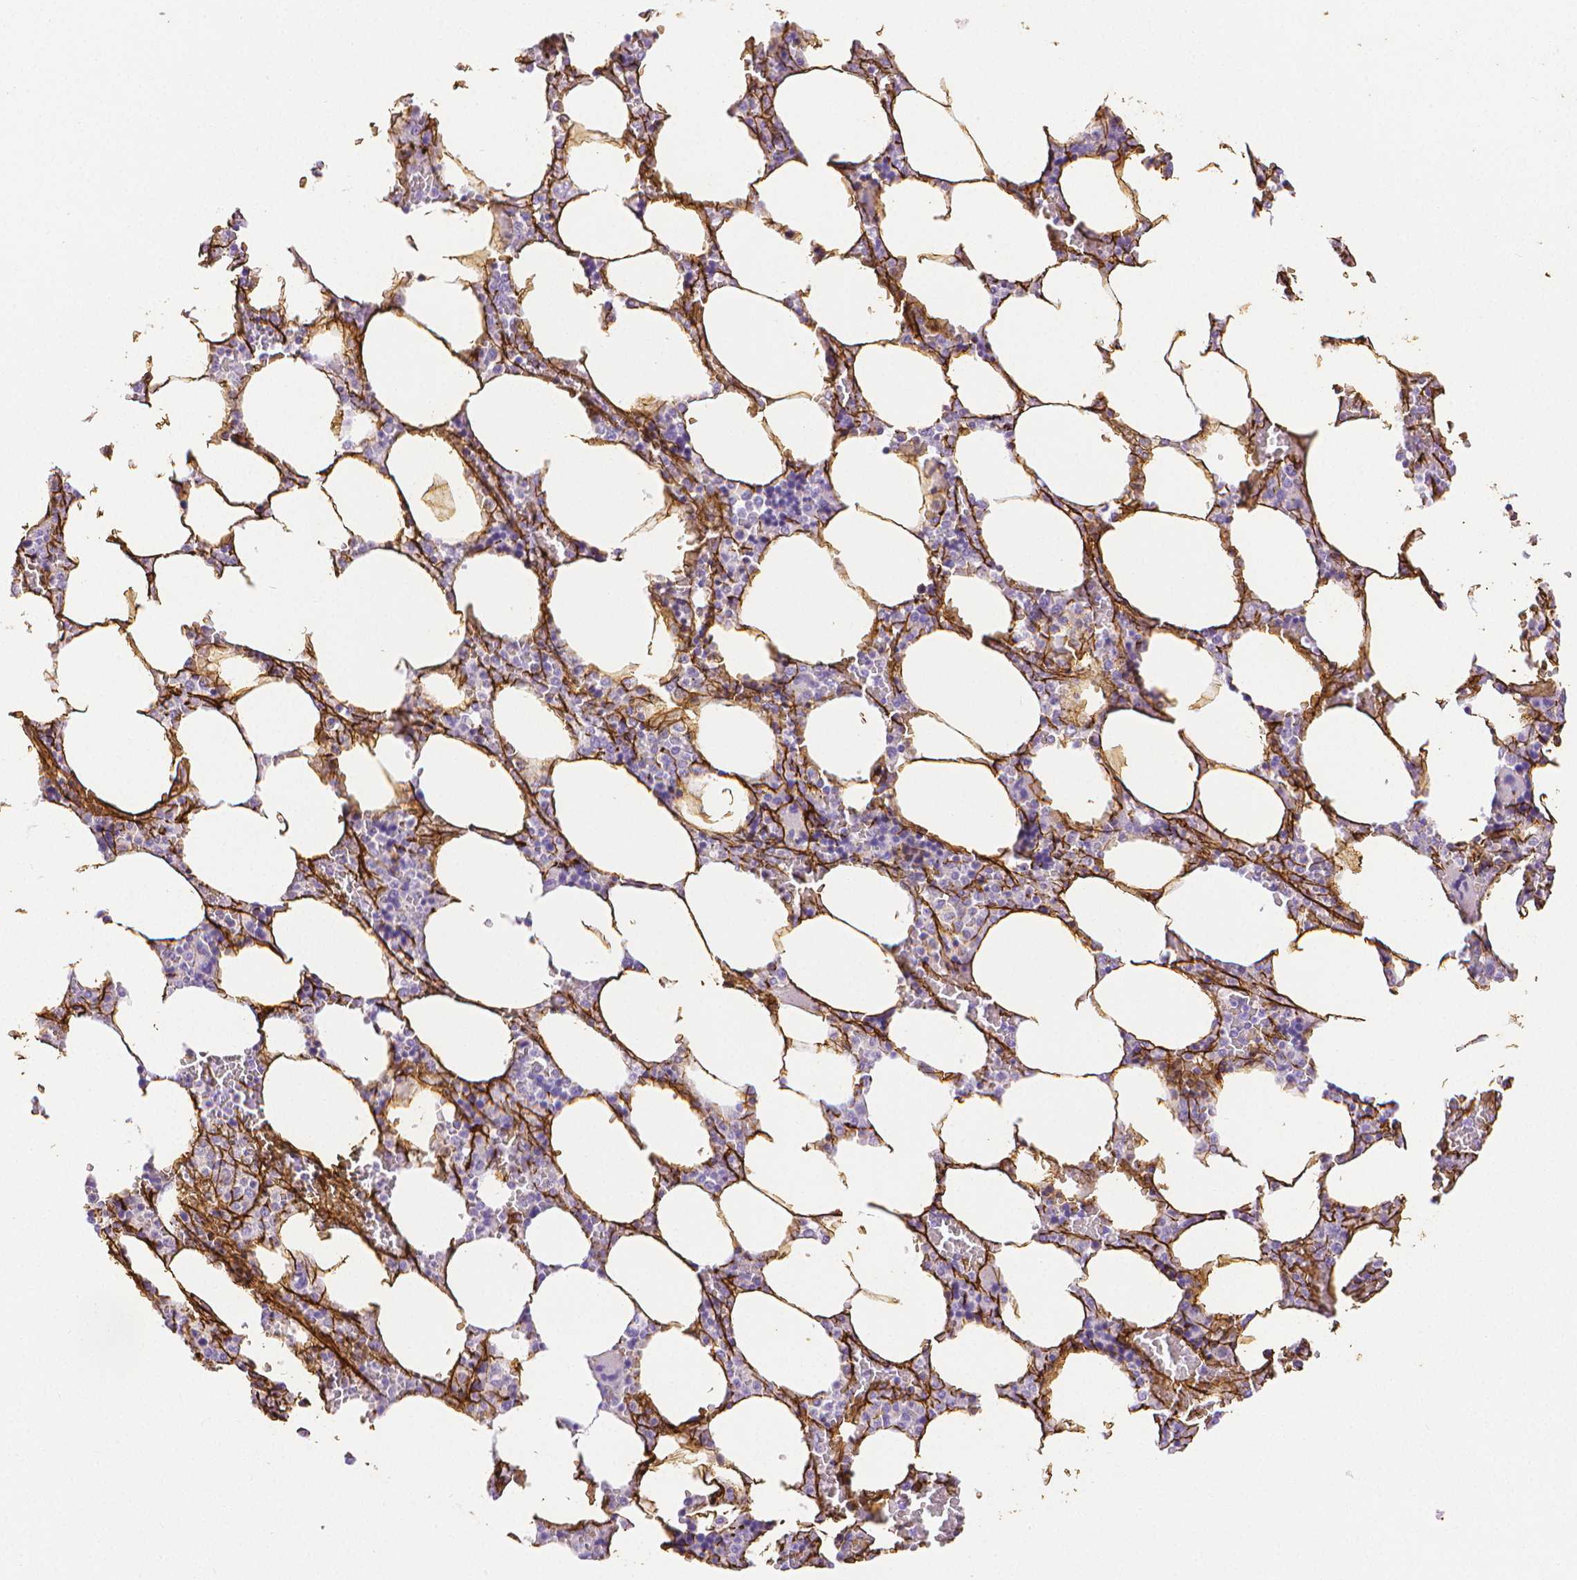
{"staining": {"intensity": "negative", "quantity": "none", "location": "none"}, "tissue": "bone marrow", "cell_type": "Hematopoietic cells", "image_type": "normal", "snomed": [{"axis": "morphology", "description": "Normal tissue, NOS"}, {"axis": "topography", "description": "Bone marrow"}], "caption": "DAB immunohistochemical staining of normal human bone marrow exhibits no significant expression in hematopoietic cells. (DAB (3,3'-diaminobenzidine) immunohistochemistry visualized using brightfield microscopy, high magnification).", "gene": "FBN1", "patient": {"sex": "male", "age": 64}}